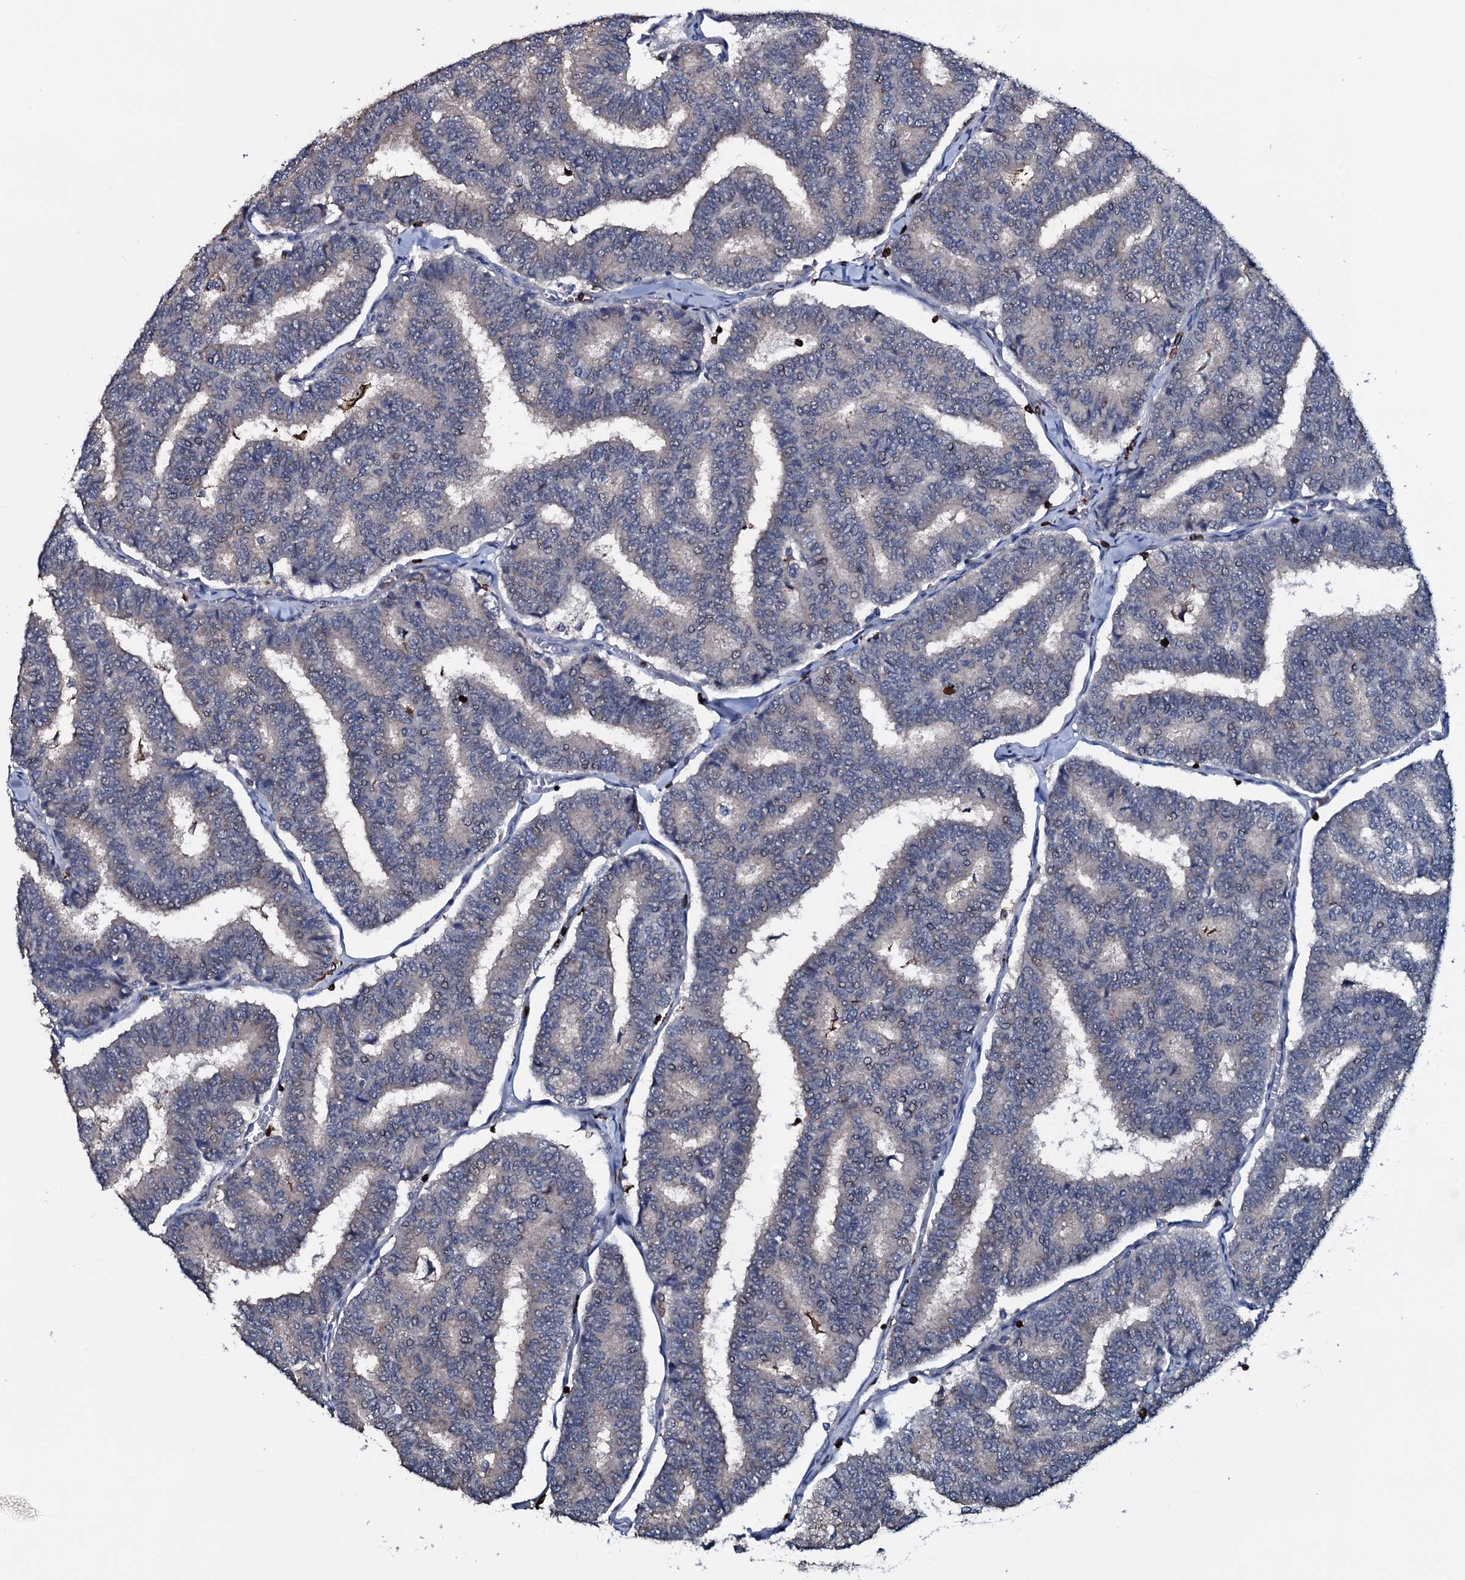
{"staining": {"intensity": "negative", "quantity": "none", "location": "none"}, "tissue": "thyroid cancer", "cell_type": "Tumor cells", "image_type": "cancer", "snomed": [{"axis": "morphology", "description": "Papillary adenocarcinoma, NOS"}, {"axis": "topography", "description": "Thyroid gland"}], "caption": "Immunohistochemical staining of human thyroid papillary adenocarcinoma demonstrates no significant staining in tumor cells.", "gene": "OGFOD2", "patient": {"sex": "female", "age": 35}}